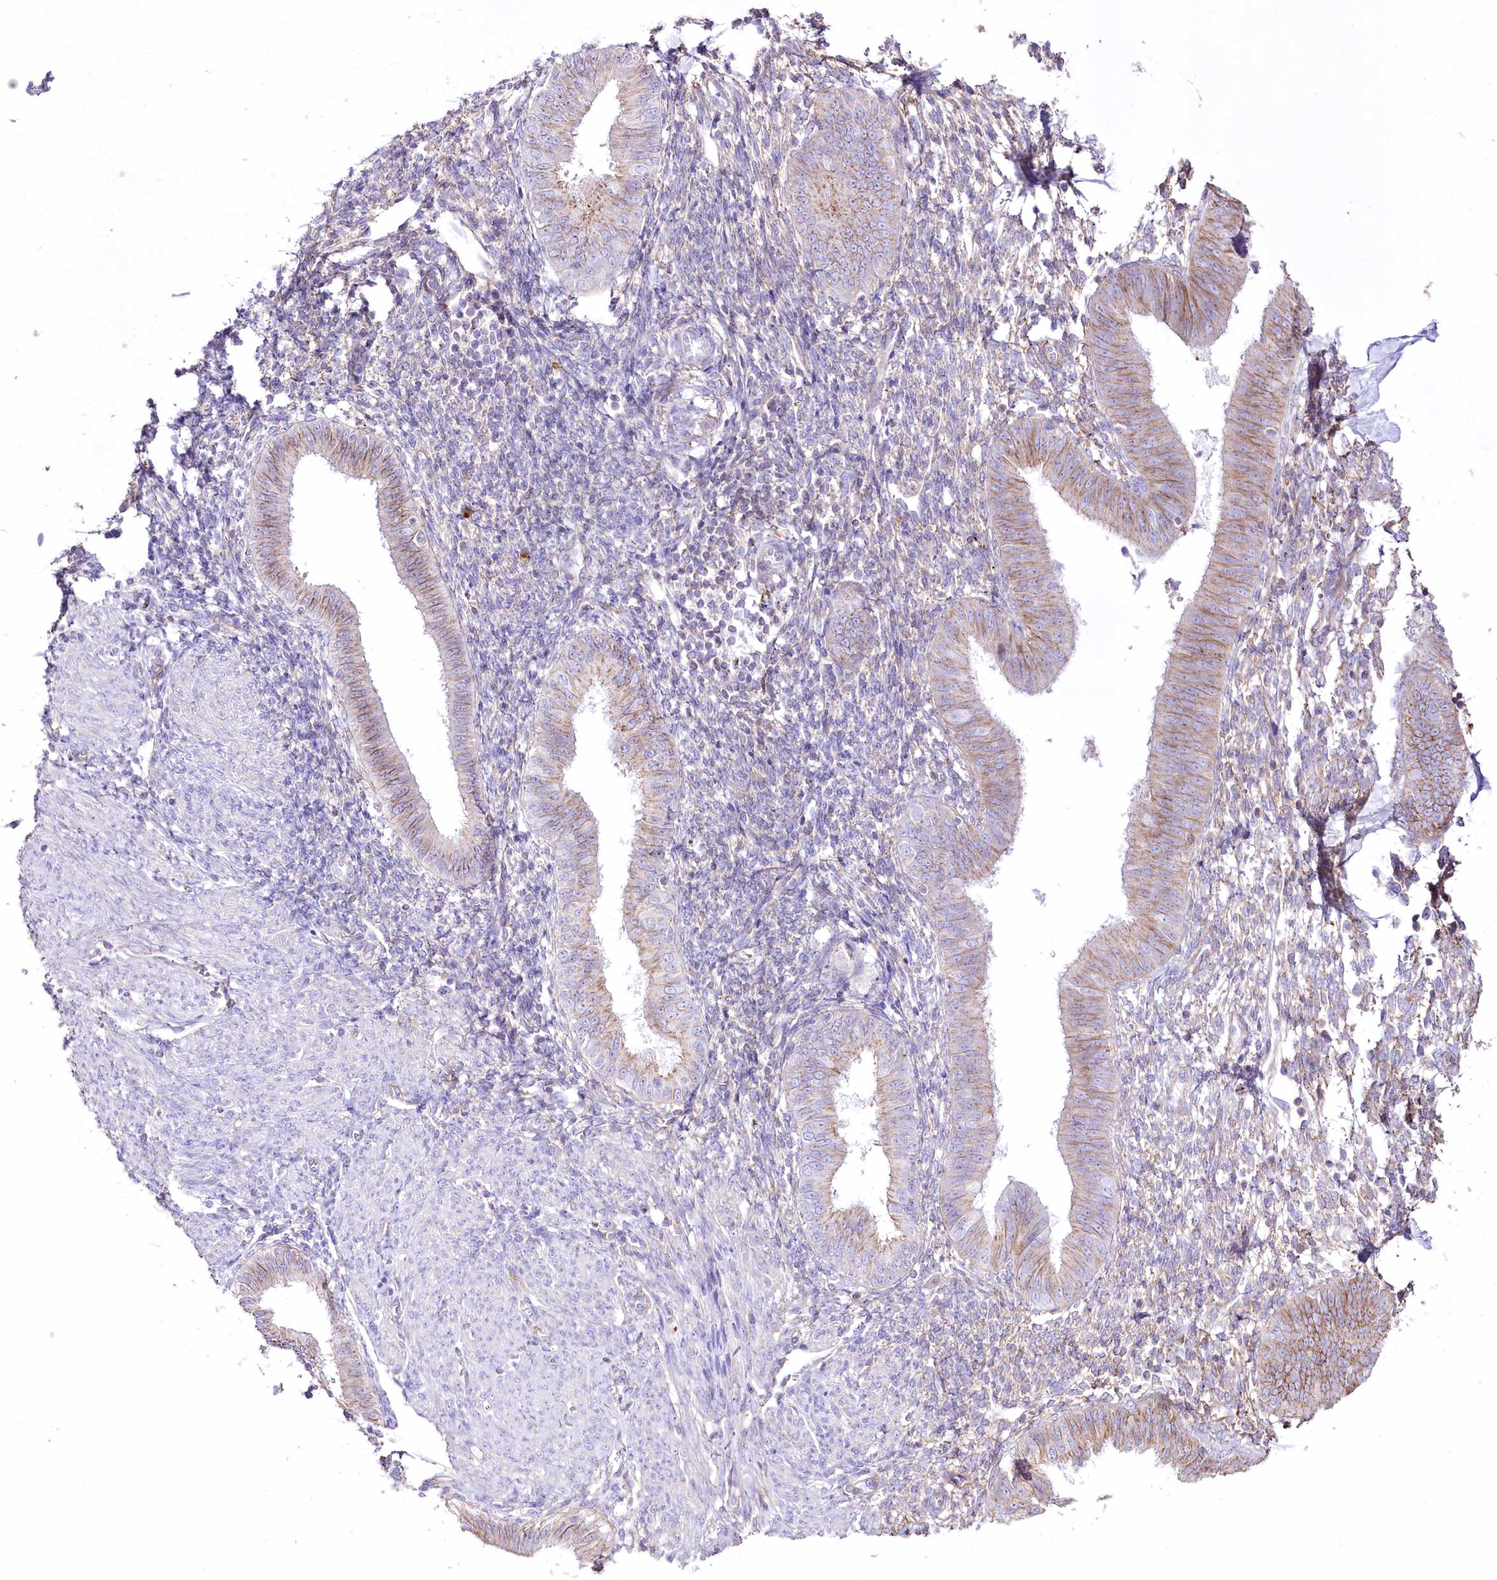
{"staining": {"intensity": "moderate", "quantity": "<25%", "location": "cytoplasmic/membranous"}, "tissue": "endometrium", "cell_type": "Cells in endometrial stroma", "image_type": "normal", "snomed": [{"axis": "morphology", "description": "Normal tissue, NOS"}, {"axis": "topography", "description": "Uterus"}, {"axis": "topography", "description": "Endometrium"}], "caption": "Benign endometrium exhibits moderate cytoplasmic/membranous staining in about <25% of cells in endometrial stroma, visualized by immunohistochemistry. (Stains: DAB (3,3'-diaminobenzidine) in brown, nuclei in blue, Microscopy: brightfield microscopy at high magnification).", "gene": "FAM216A", "patient": {"sex": "female", "age": 48}}